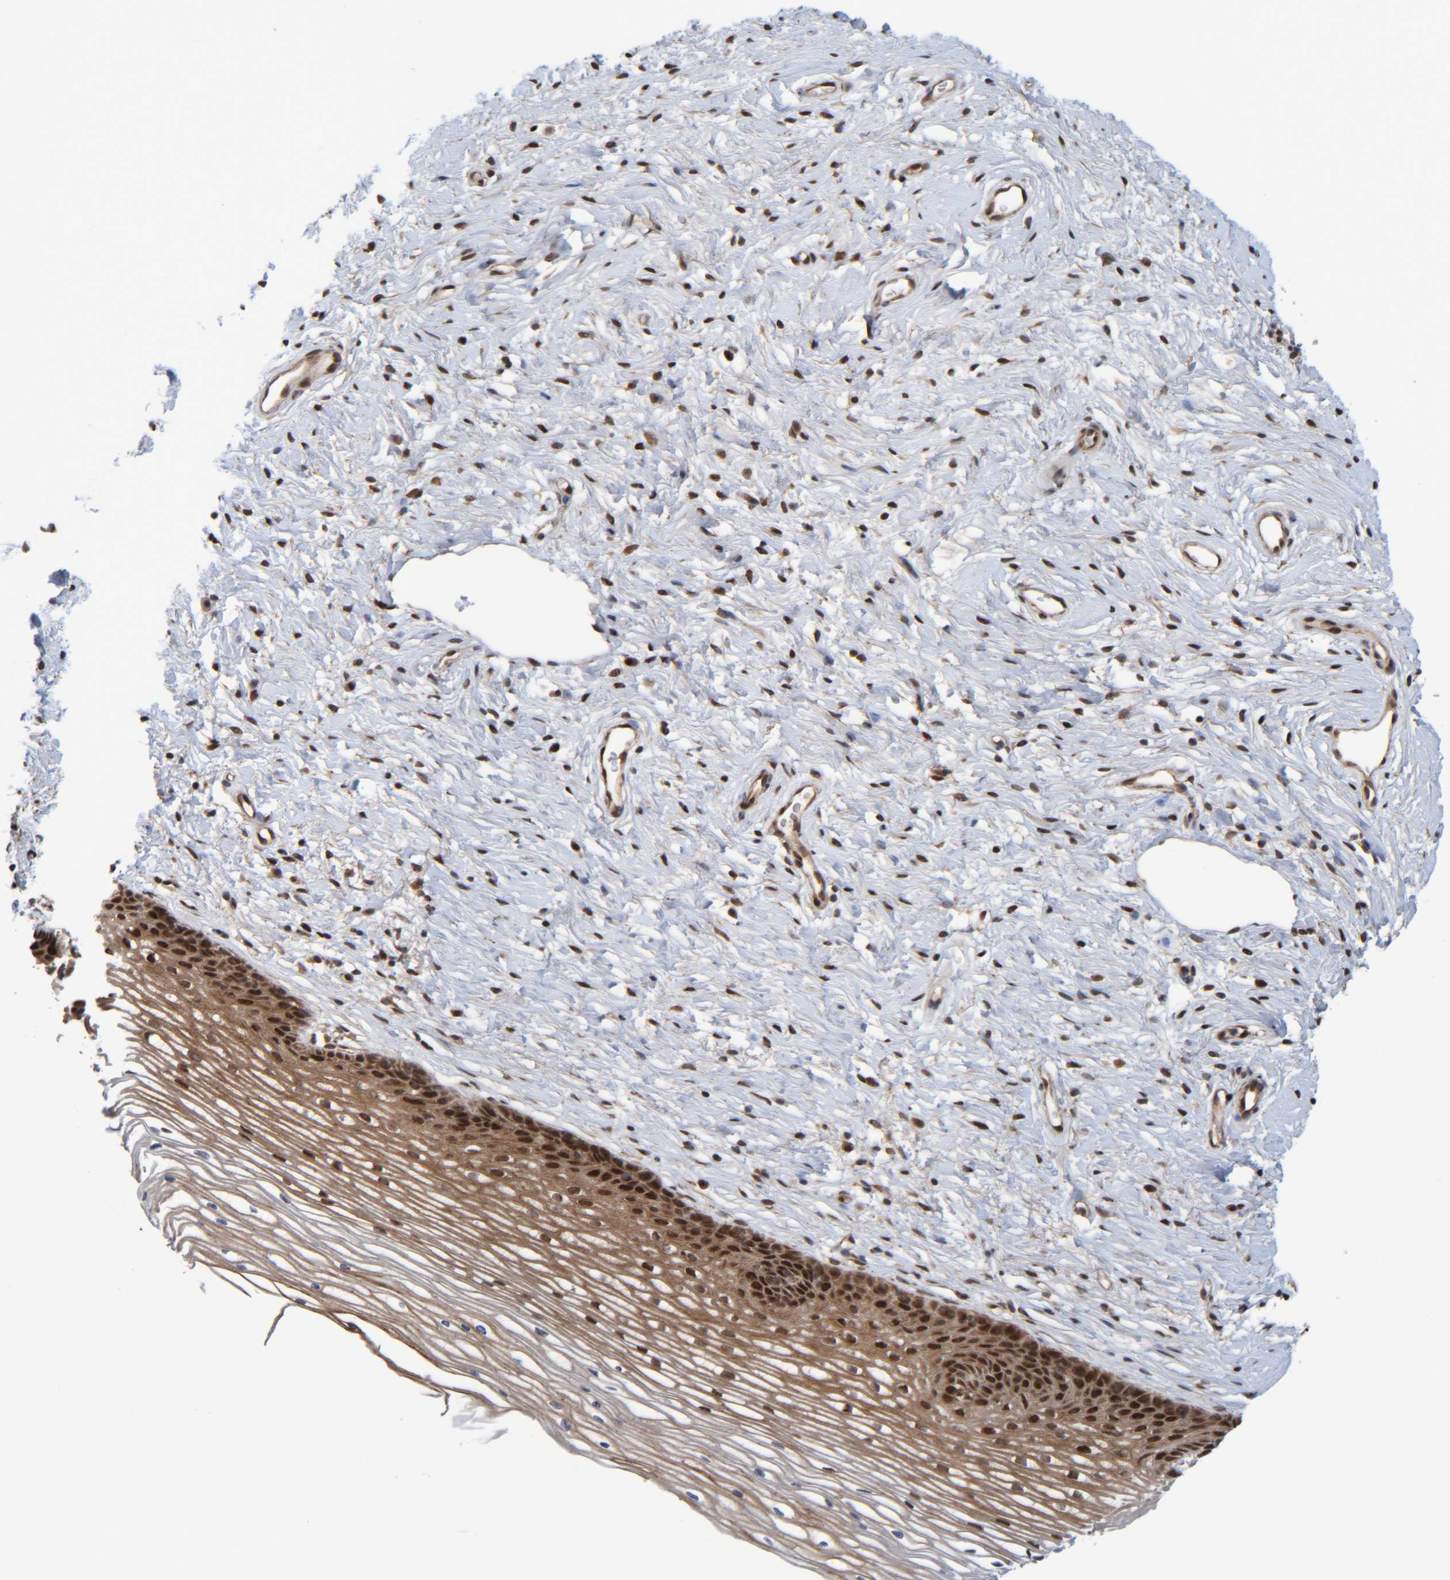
{"staining": {"intensity": "strong", "quantity": ">75%", "location": "cytoplasmic/membranous,nuclear"}, "tissue": "cervix", "cell_type": "Glandular cells", "image_type": "normal", "snomed": [{"axis": "morphology", "description": "Normal tissue, NOS"}, {"axis": "topography", "description": "Cervix"}], "caption": "This is a micrograph of immunohistochemistry staining of benign cervix, which shows strong expression in the cytoplasmic/membranous,nuclear of glandular cells.", "gene": "CCDC57", "patient": {"sex": "female", "age": 77}}